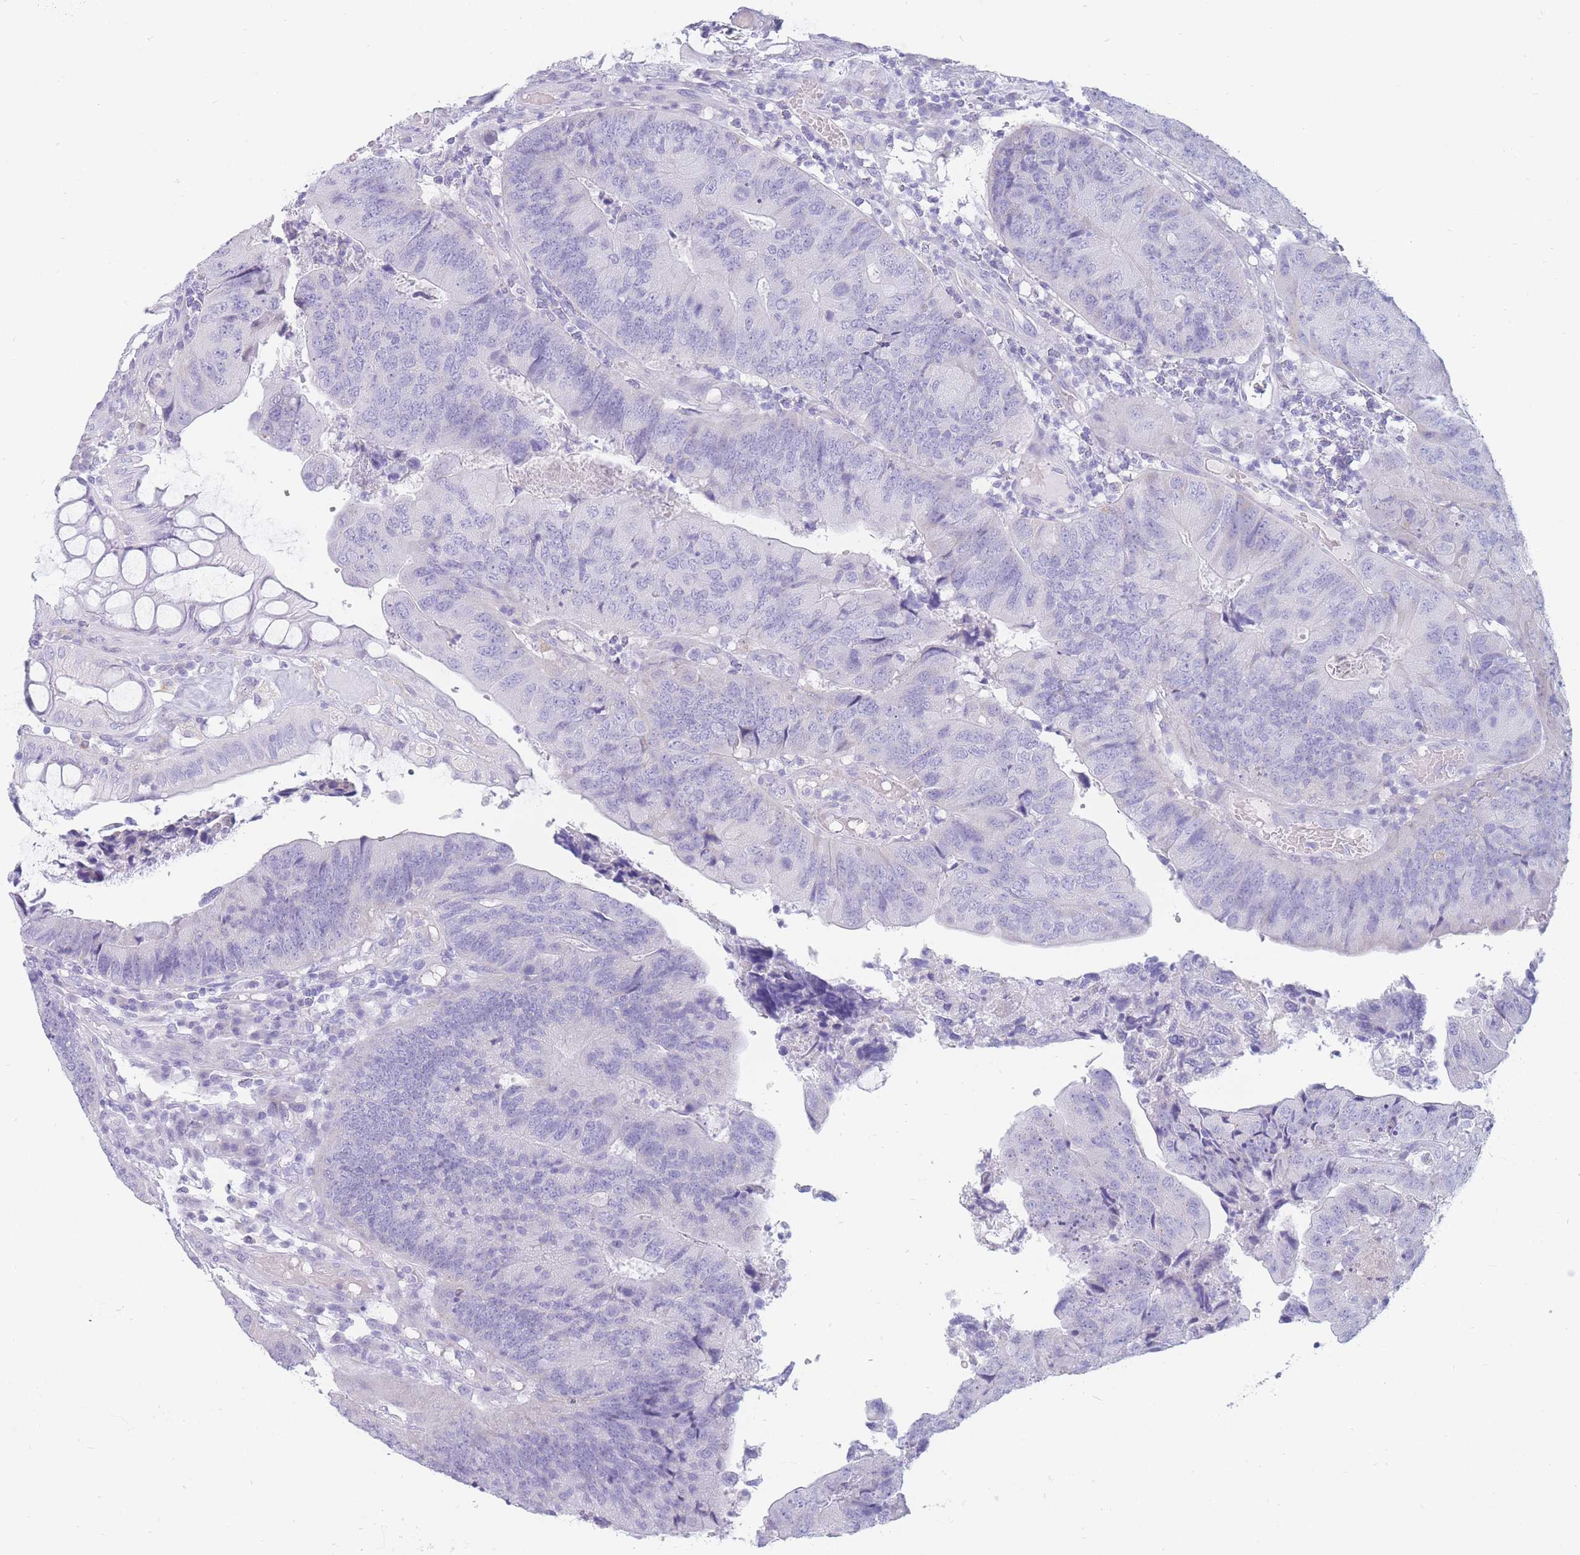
{"staining": {"intensity": "negative", "quantity": "none", "location": "none"}, "tissue": "colorectal cancer", "cell_type": "Tumor cells", "image_type": "cancer", "snomed": [{"axis": "morphology", "description": "Adenocarcinoma, NOS"}, {"axis": "topography", "description": "Colon"}], "caption": "There is no significant expression in tumor cells of colorectal adenocarcinoma.", "gene": "UPK1A", "patient": {"sex": "female", "age": 67}}